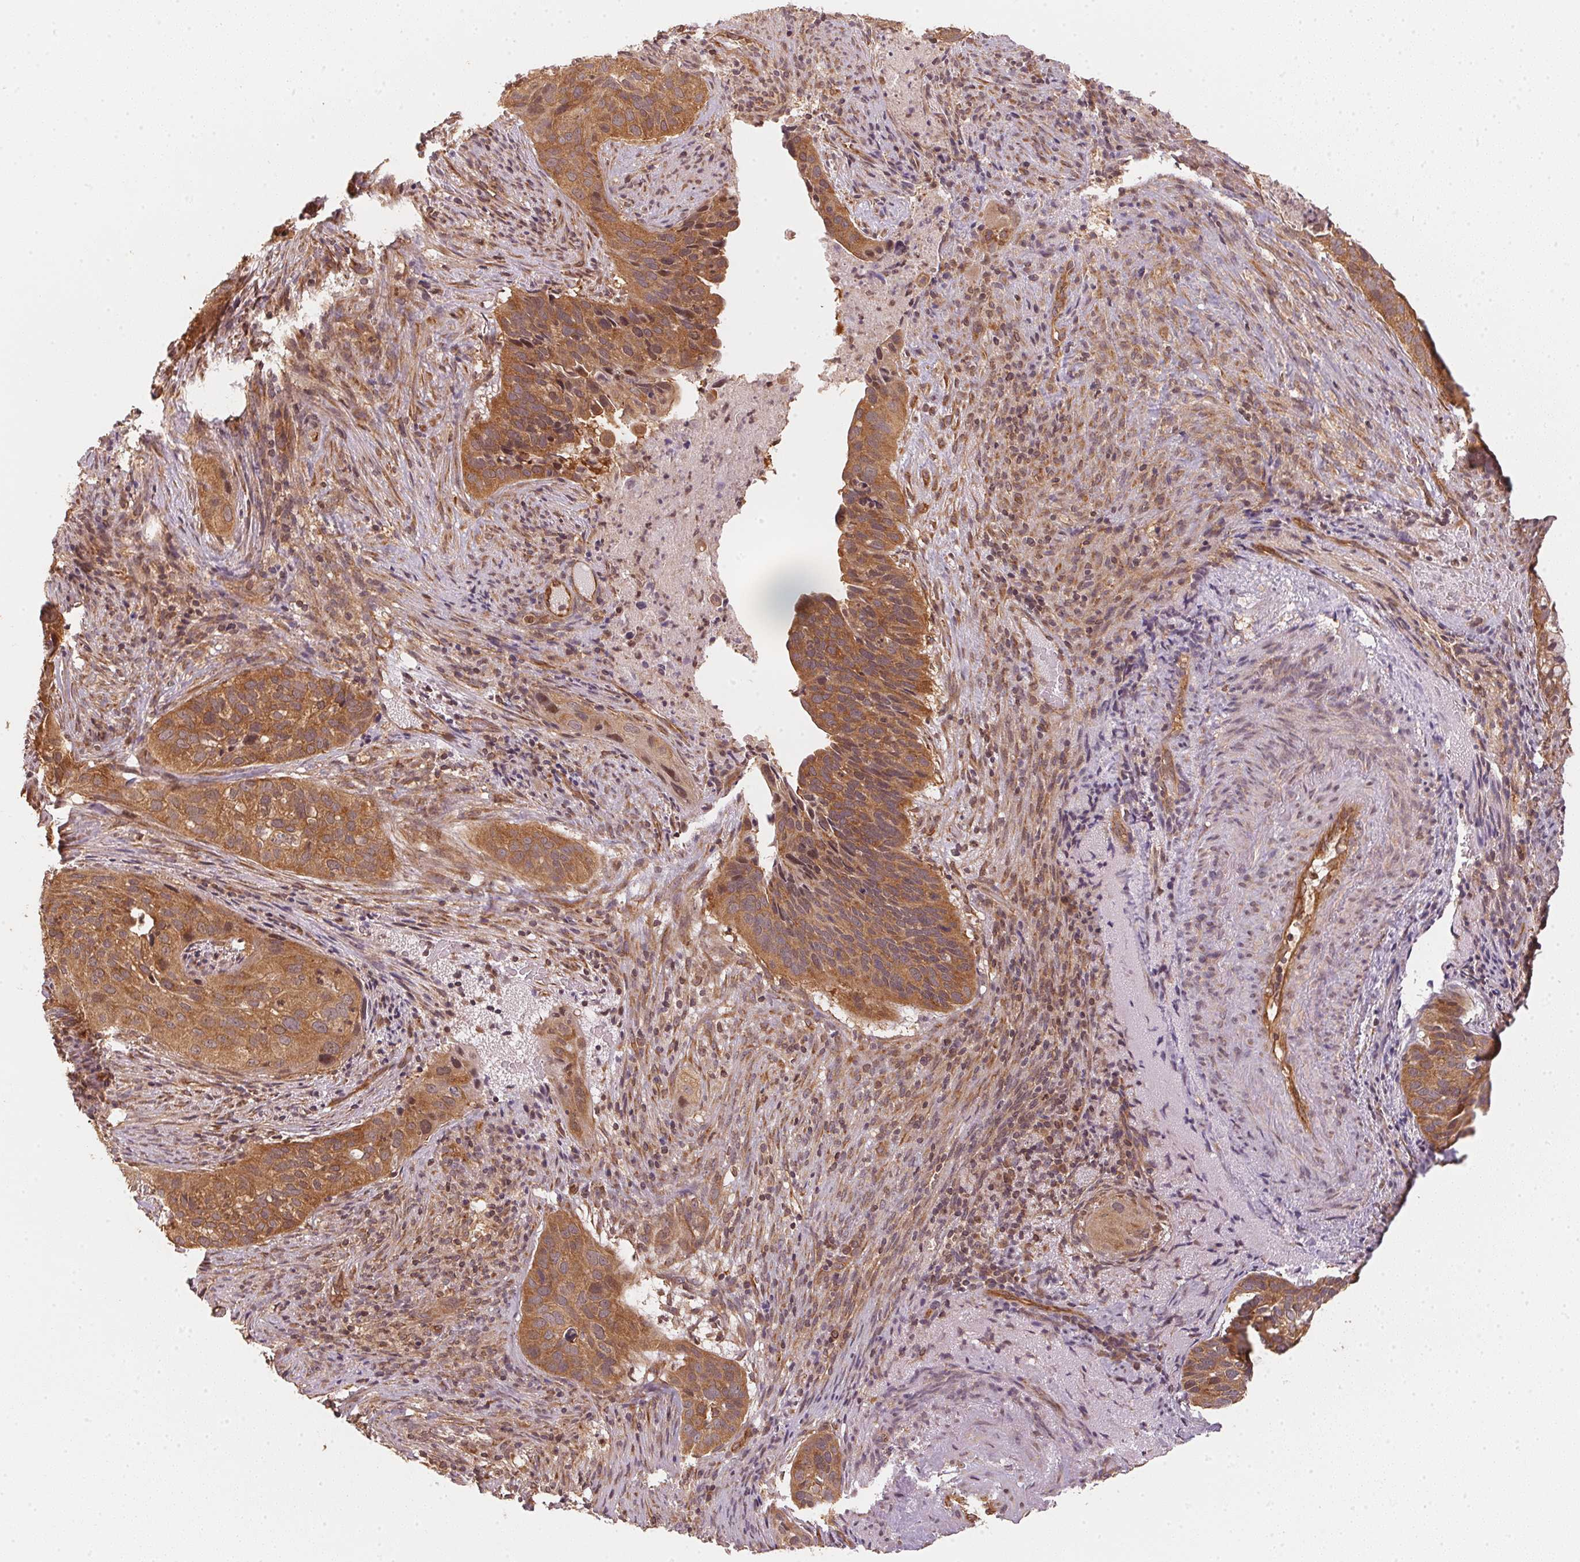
{"staining": {"intensity": "moderate", "quantity": ">75%", "location": "cytoplasmic/membranous"}, "tissue": "cervical cancer", "cell_type": "Tumor cells", "image_type": "cancer", "snomed": [{"axis": "morphology", "description": "Squamous cell carcinoma, NOS"}, {"axis": "topography", "description": "Cervix"}], "caption": "This is a micrograph of immunohistochemistry (IHC) staining of cervical cancer (squamous cell carcinoma), which shows moderate expression in the cytoplasmic/membranous of tumor cells.", "gene": "STRN4", "patient": {"sex": "female", "age": 38}}